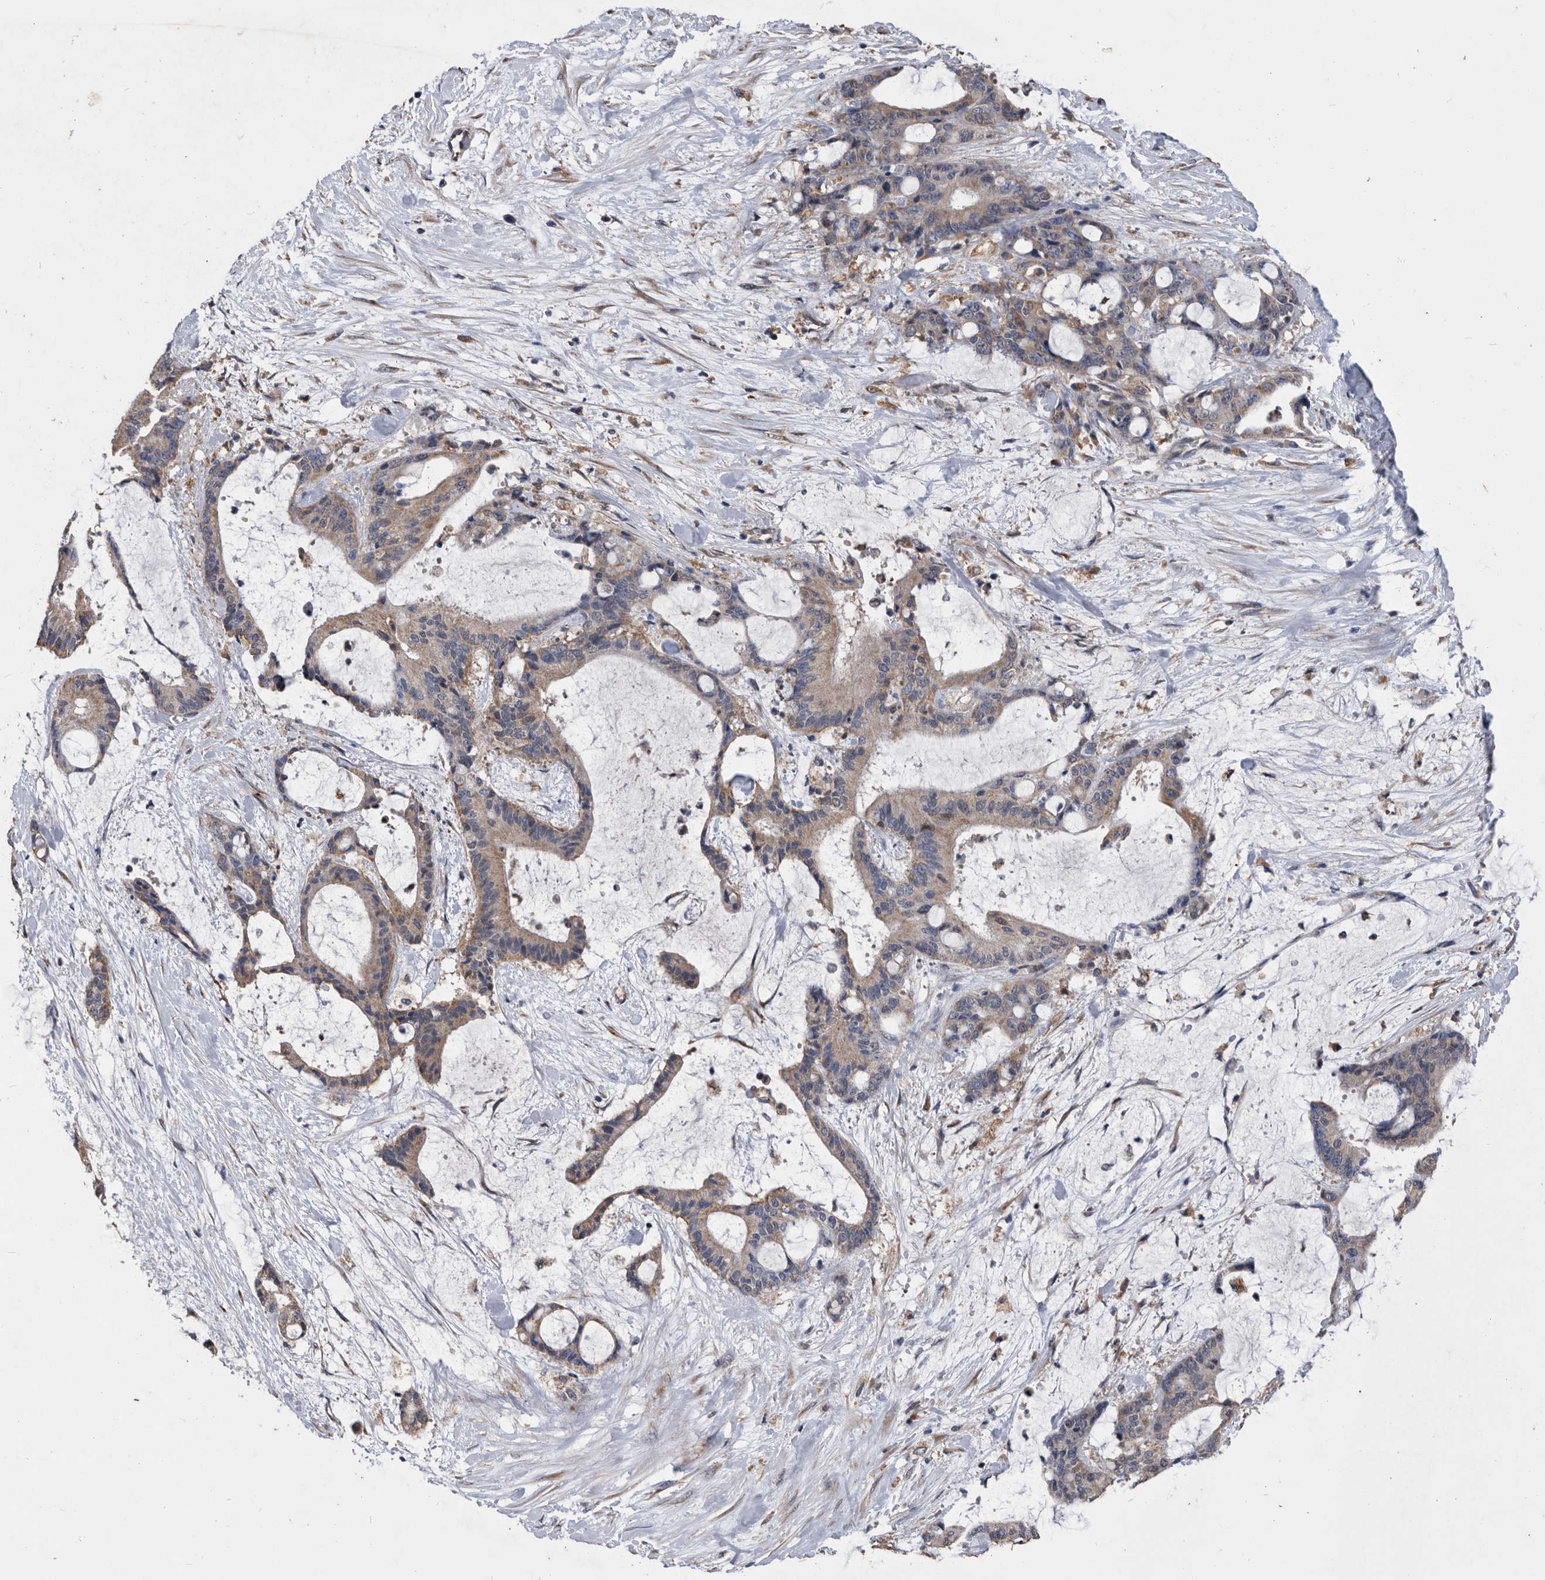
{"staining": {"intensity": "weak", "quantity": "25%-75%", "location": "cytoplasmic/membranous"}, "tissue": "liver cancer", "cell_type": "Tumor cells", "image_type": "cancer", "snomed": [{"axis": "morphology", "description": "Cholangiocarcinoma"}, {"axis": "topography", "description": "Liver"}], "caption": "Tumor cells demonstrate low levels of weak cytoplasmic/membranous staining in about 25%-75% of cells in cholangiocarcinoma (liver).", "gene": "NRBP1", "patient": {"sex": "female", "age": 73}}